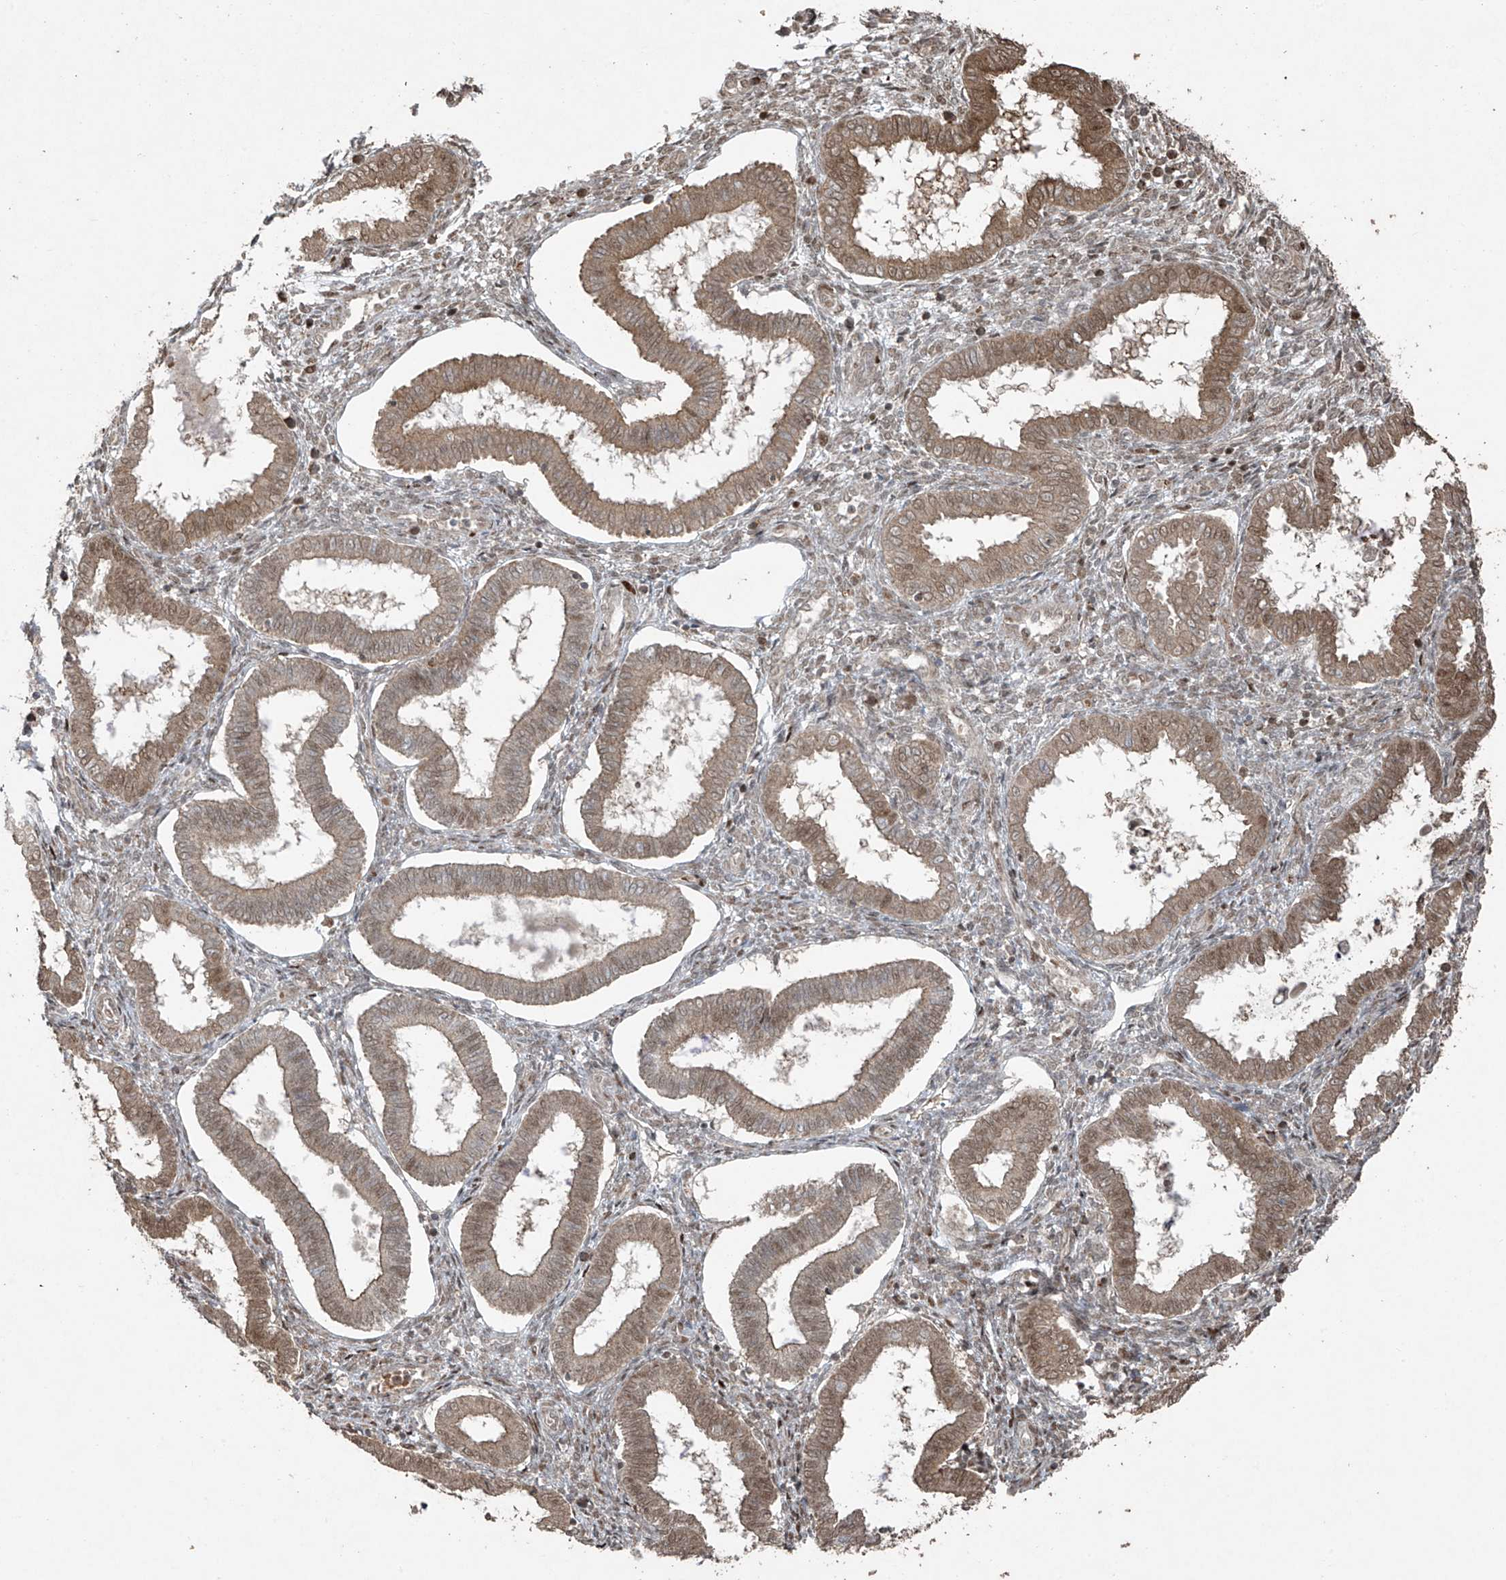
{"staining": {"intensity": "moderate", "quantity": "<25%", "location": "nuclear"}, "tissue": "endometrium", "cell_type": "Cells in endometrial stroma", "image_type": "normal", "snomed": [{"axis": "morphology", "description": "Normal tissue, NOS"}, {"axis": "topography", "description": "Endometrium"}], "caption": "A photomicrograph of endometrium stained for a protein demonstrates moderate nuclear brown staining in cells in endometrial stroma. The staining is performed using DAB brown chromogen to label protein expression. The nuclei are counter-stained blue using hematoxylin.", "gene": "TTC22", "patient": {"sex": "female", "age": 24}}